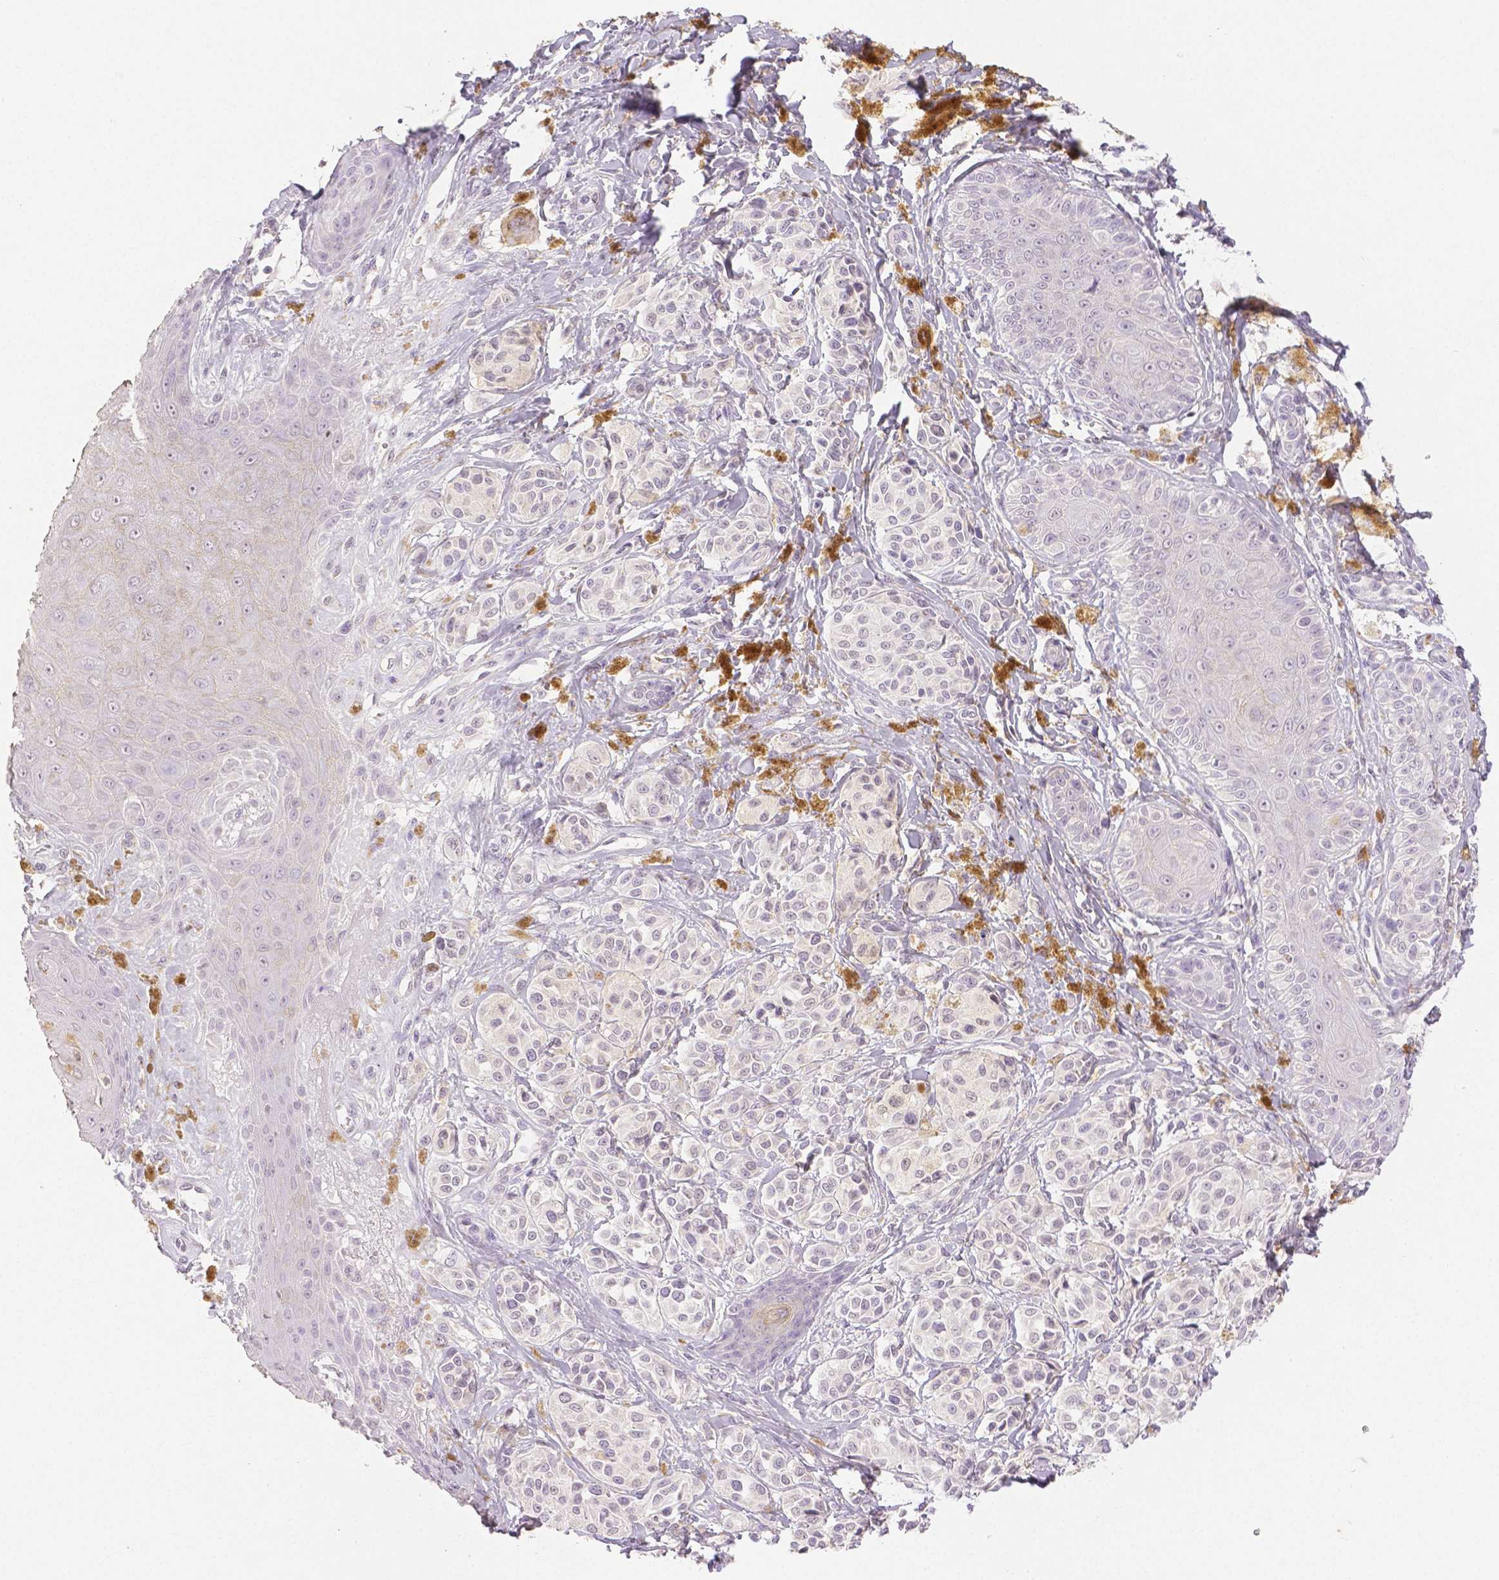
{"staining": {"intensity": "negative", "quantity": "none", "location": "none"}, "tissue": "melanoma", "cell_type": "Tumor cells", "image_type": "cancer", "snomed": [{"axis": "morphology", "description": "Malignant melanoma, NOS"}, {"axis": "topography", "description": "Skin"}], "caption": "Immunohistochemistry (IHC) of malignant melanoma reveals no staining in tumor cells.", "gene": "OCLN", "patient": {"sex": "female", "age": 80}}